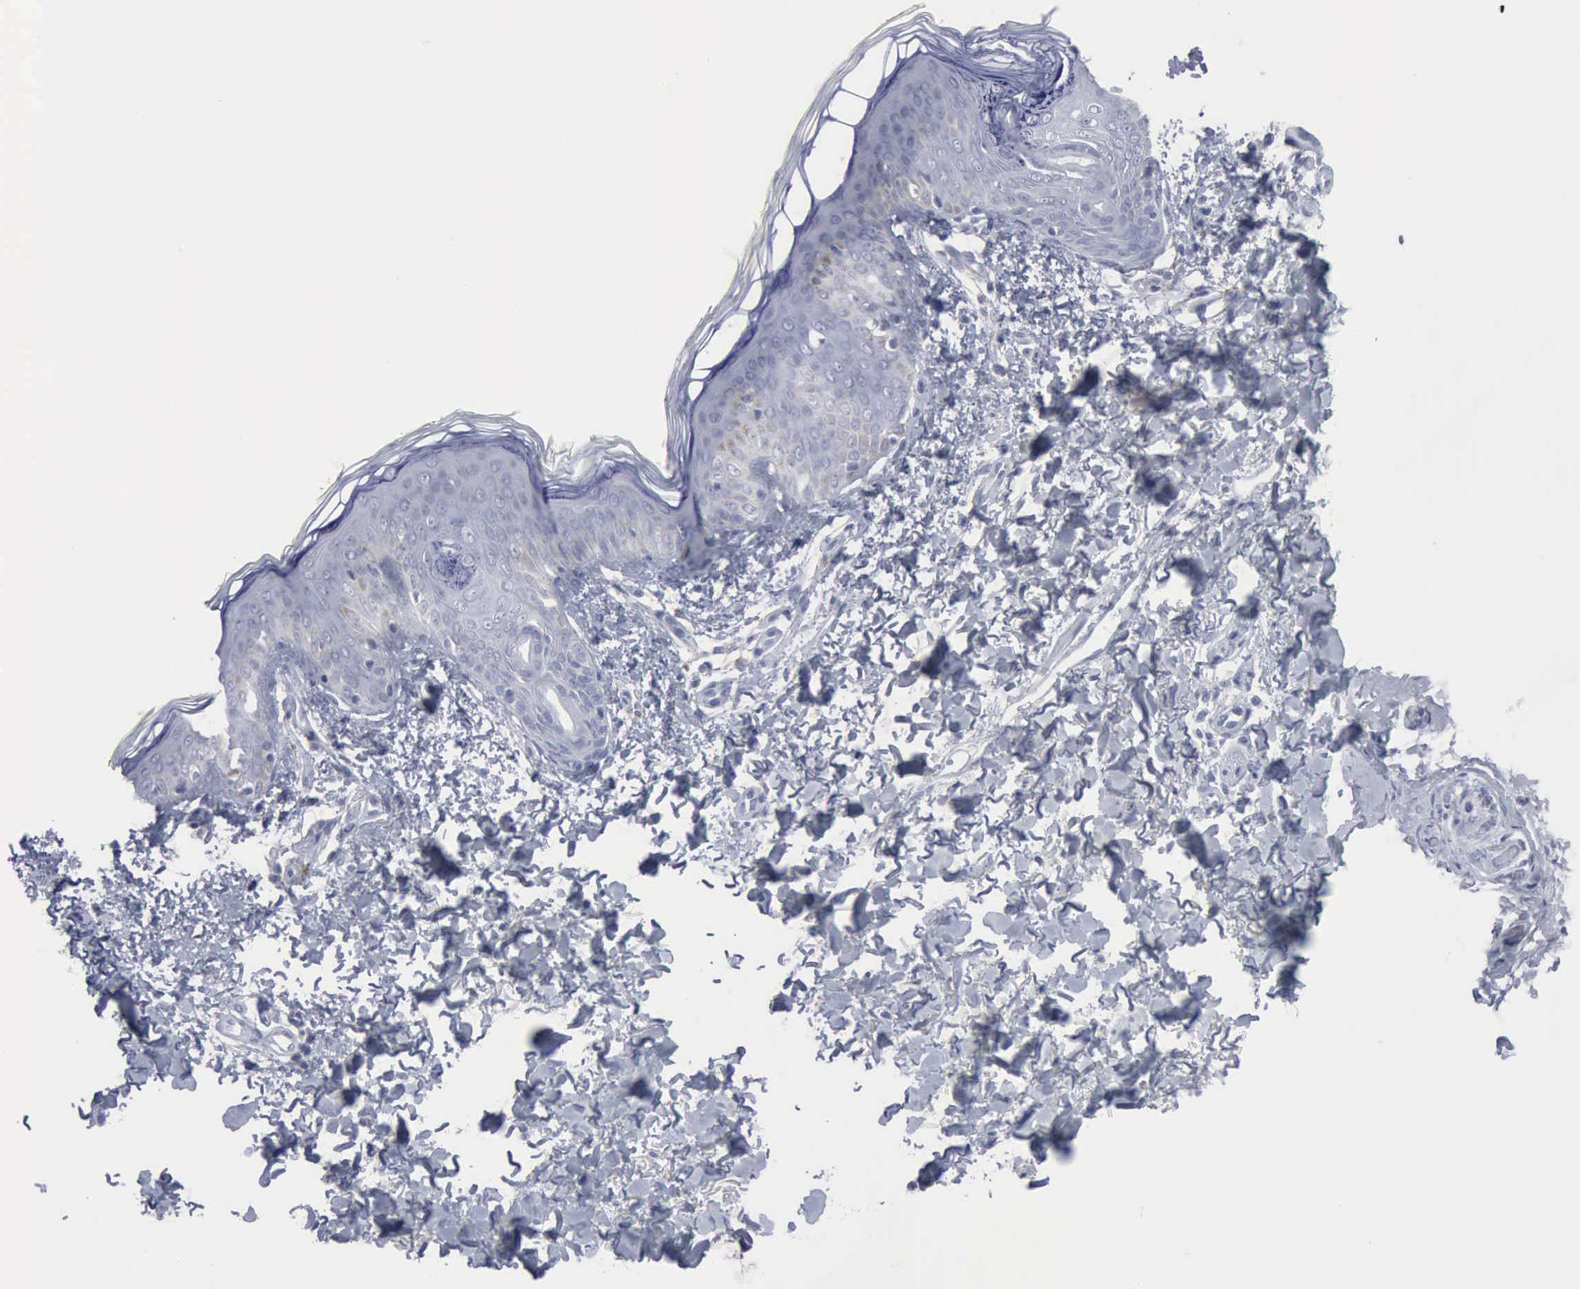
{"staining": {"intensity": "negative", "quantity": "none", "location": "none"}, "tissue": "skin", "cell_type": "Fibroblasts", "image_type": "normal", "snomed": [{"axis": "morphology", "description": "Normal tissue, NOS"}, {"axis": "topography", "description": "Skin"}], "caption": "Fibroblasts show no significant protein expression in benign skin.", "gene": "VCAM1", "patient": {"sex": "female", "age": 4}}